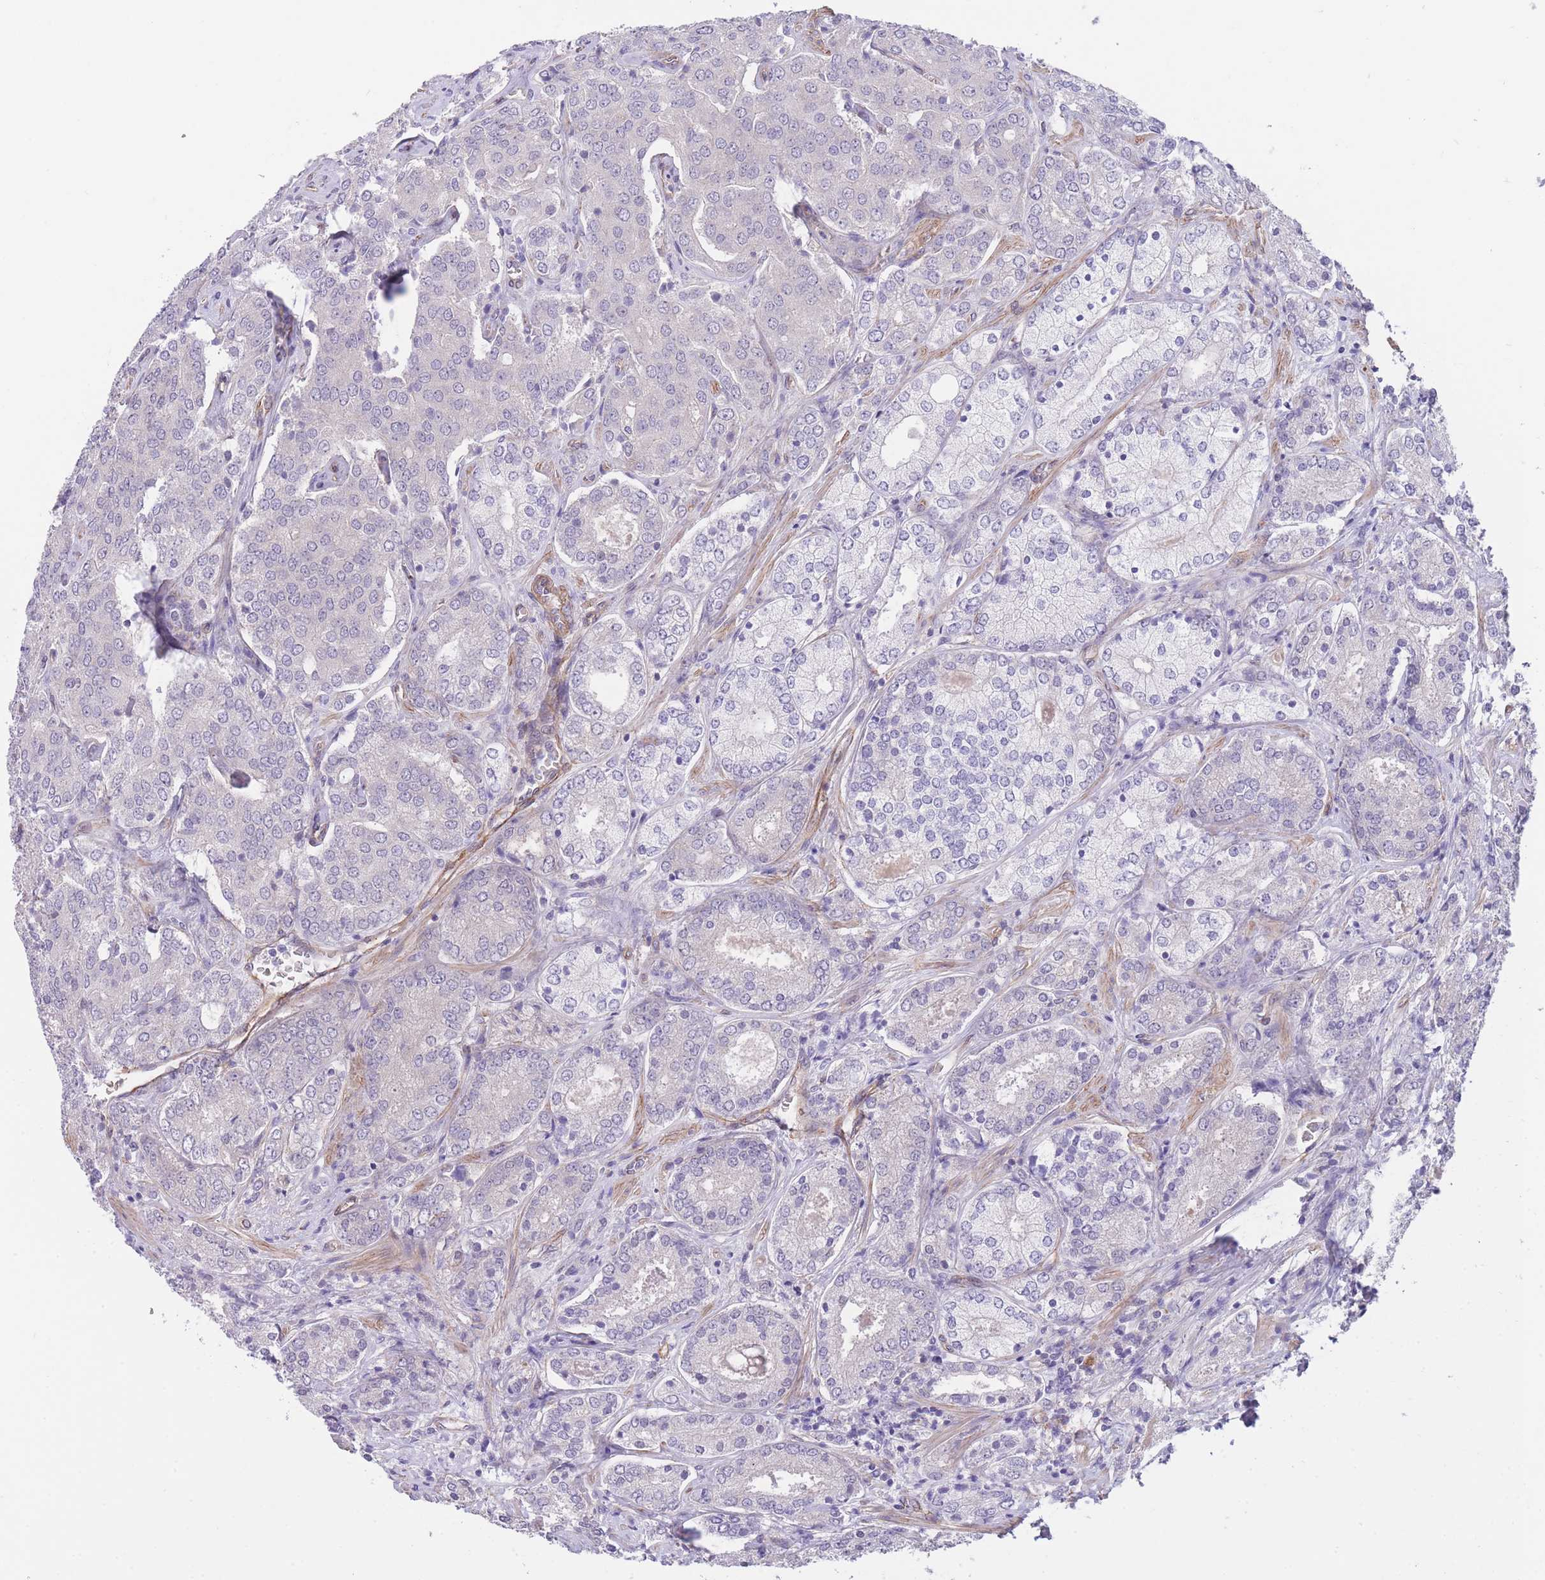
{"staining": {"intensity": "negative", "quantity": "none", "location": "none"}, "tissue": "prostate cancer", "cell_type": "Tumor cells", "image_type": "cancer", "snomed": [{"axis": "morphology", "description": "Adenocarcinoma, High grade"}, {"axis": "topography", "description": "Prostate"}], "caption": "Human prostate high-grade adenocarcinoma stained for a protein using immunohistochemistry (IHC) displays no positivity in tumor cells.", "gene": "QTRT1", "patient": {"sex": "male", "age": 63}}